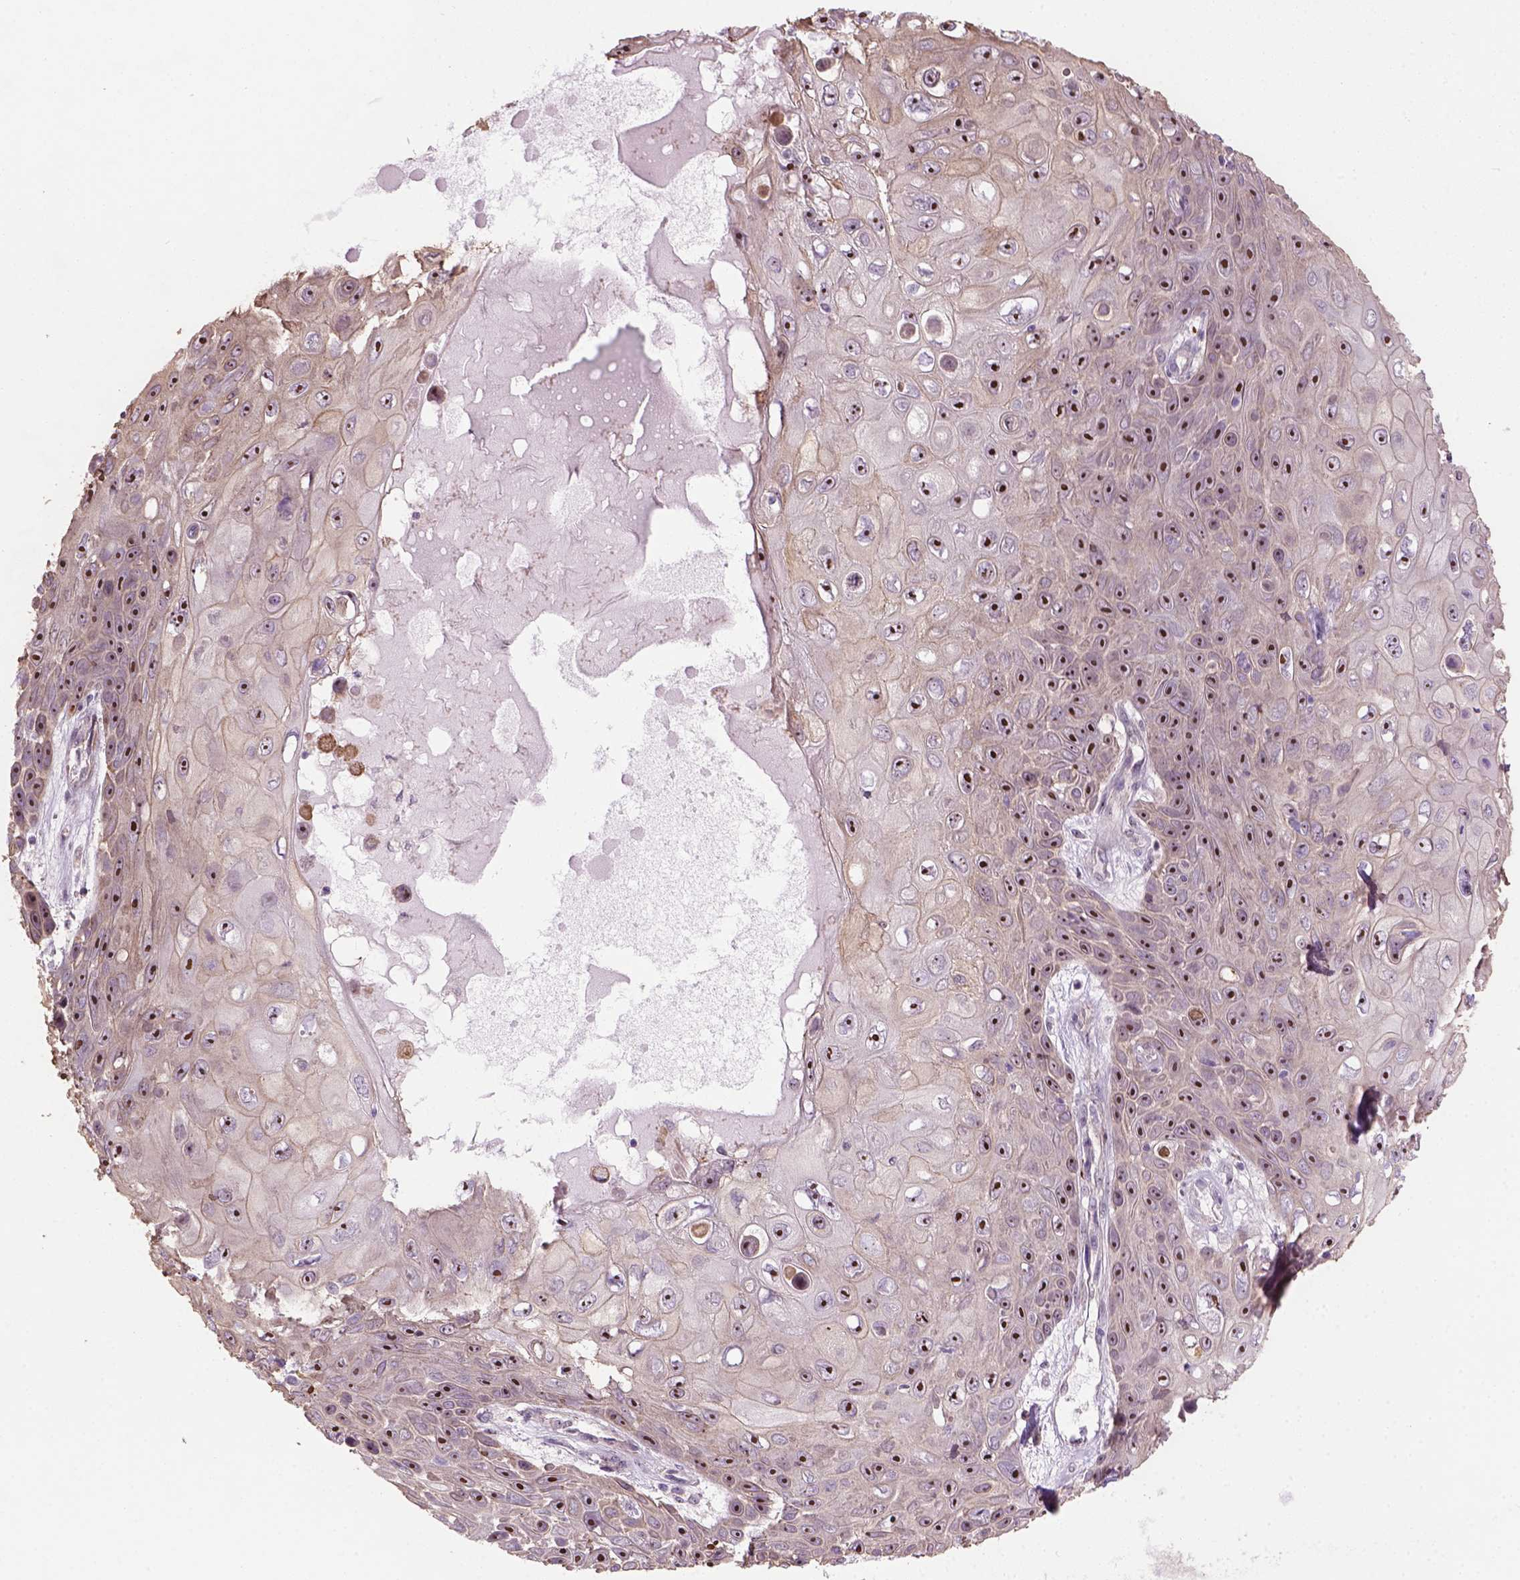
{"staining": {"intensity": "strong", "quantity": ">75%", "location": "nuclear"}, "tissue": "skin cancer", "cell_type": "Tumor cells", "image_type": "cancer", "snomed": [{"axis": "morphology", "description": "Squamous cell carcinoma, NOS"}, {"axis": "topography", "description": "Skin"}], "caption": "Immunohistochemistry (DAB (3,3'-diaminobenzidine)) staining of skin cancer reveals strong nuclear protein staining in approximately >75% of tumor cells.", "gene": "RRS1", "patient": {"sex": "male", "age": 82}}